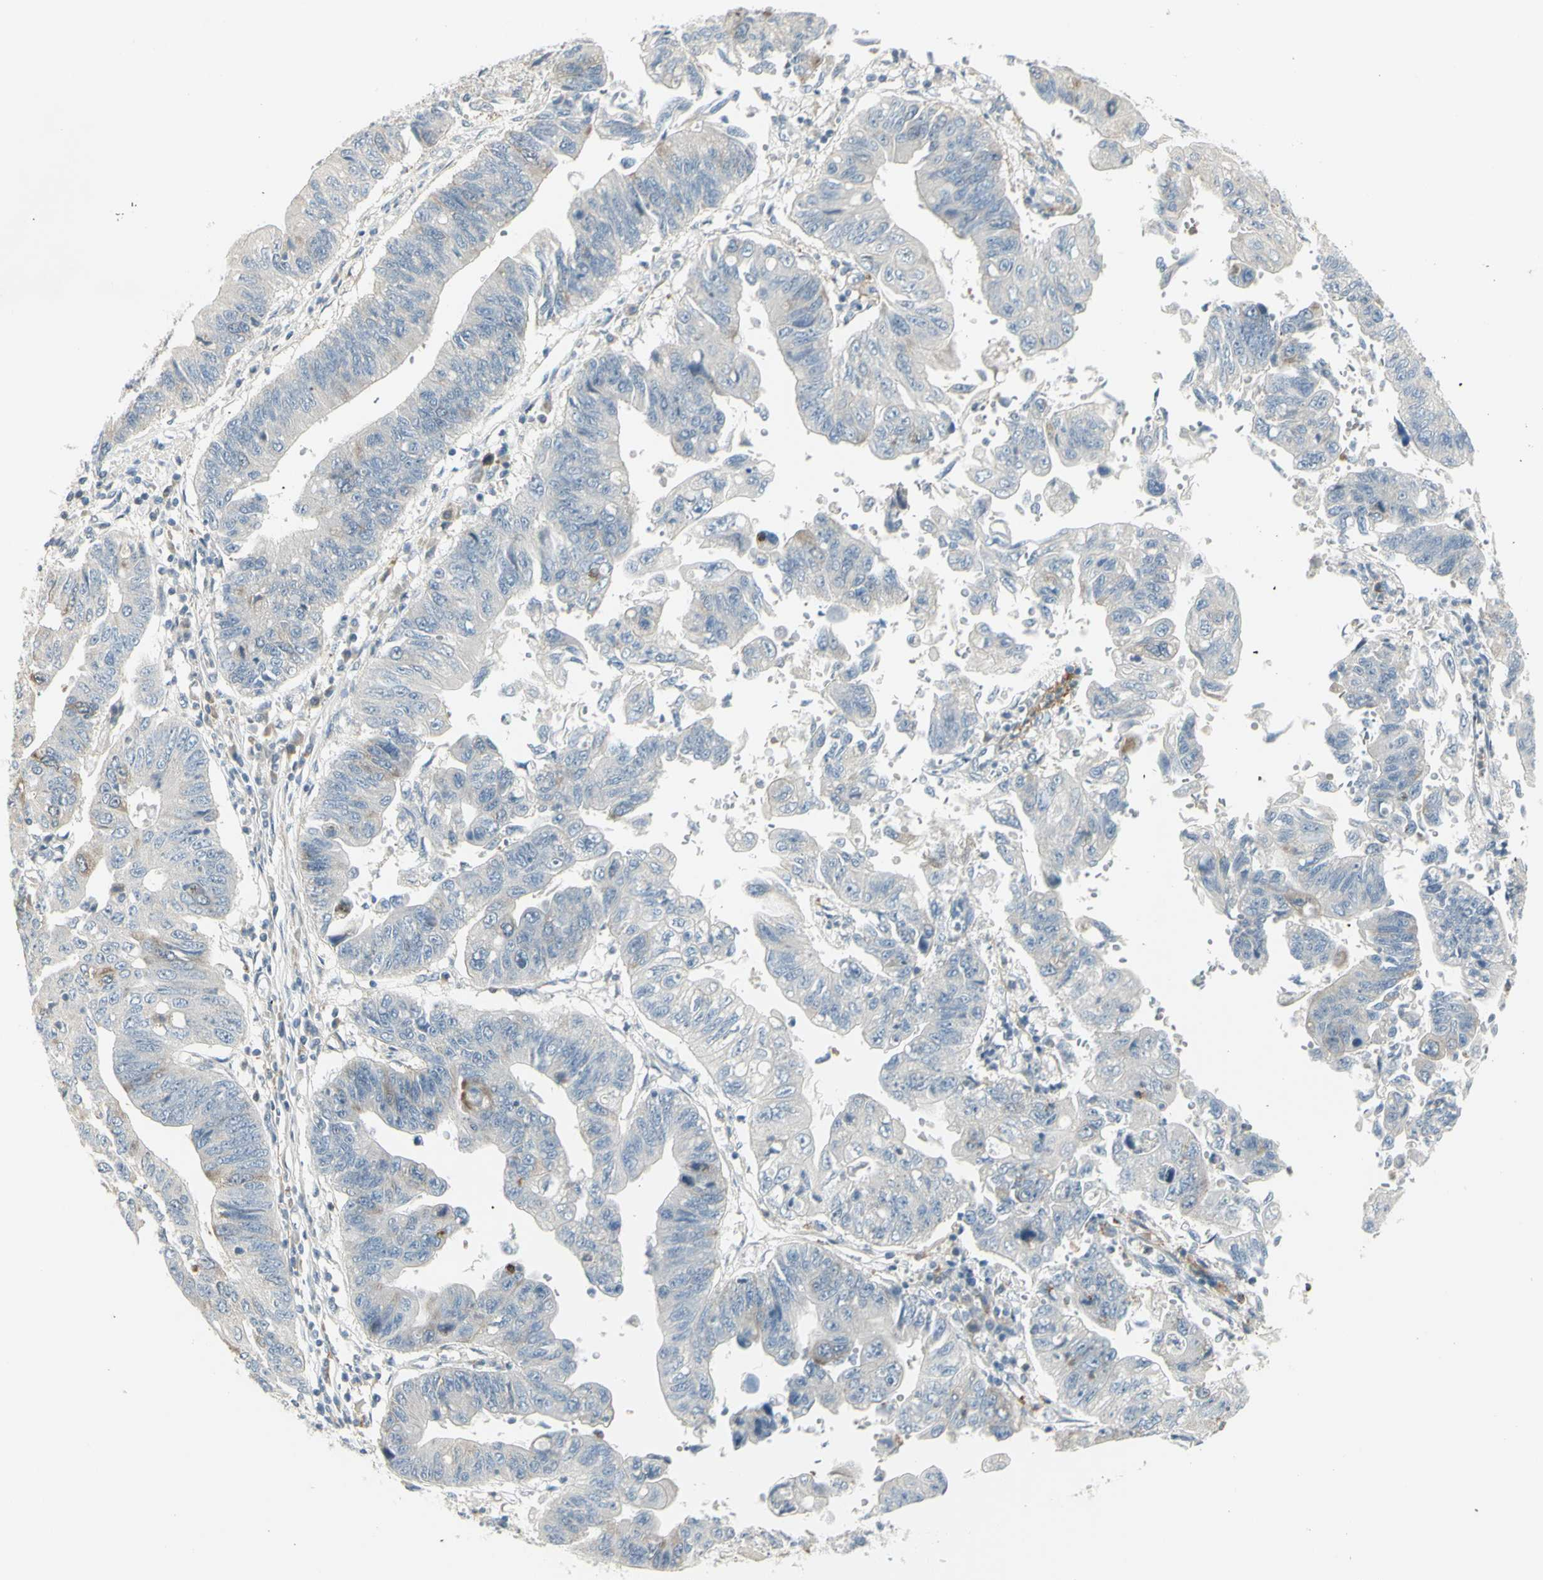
{"staining": {"intensity": "weak", "quantity": "<25%", "location": "cytoplasmic/membranous"}, "tissue": "stomach cancer", "cell_type": "Tumor cells", "image_type": "cancer", "snomed": [{"axis": "morphology", "description": "Adenocarcinoma, NOS"}, {"axis": "topography", "description": "Stomach"}], "caption": "This histopathology image is of stomach cancer stained with immunohistochemistry (IHC) to label a protein in brown with the nuclei are counter-stained blue. There is no positivity in tumor cells.", "gene": "CCNB2", "patient": {"sex": "male", "age": 59}}